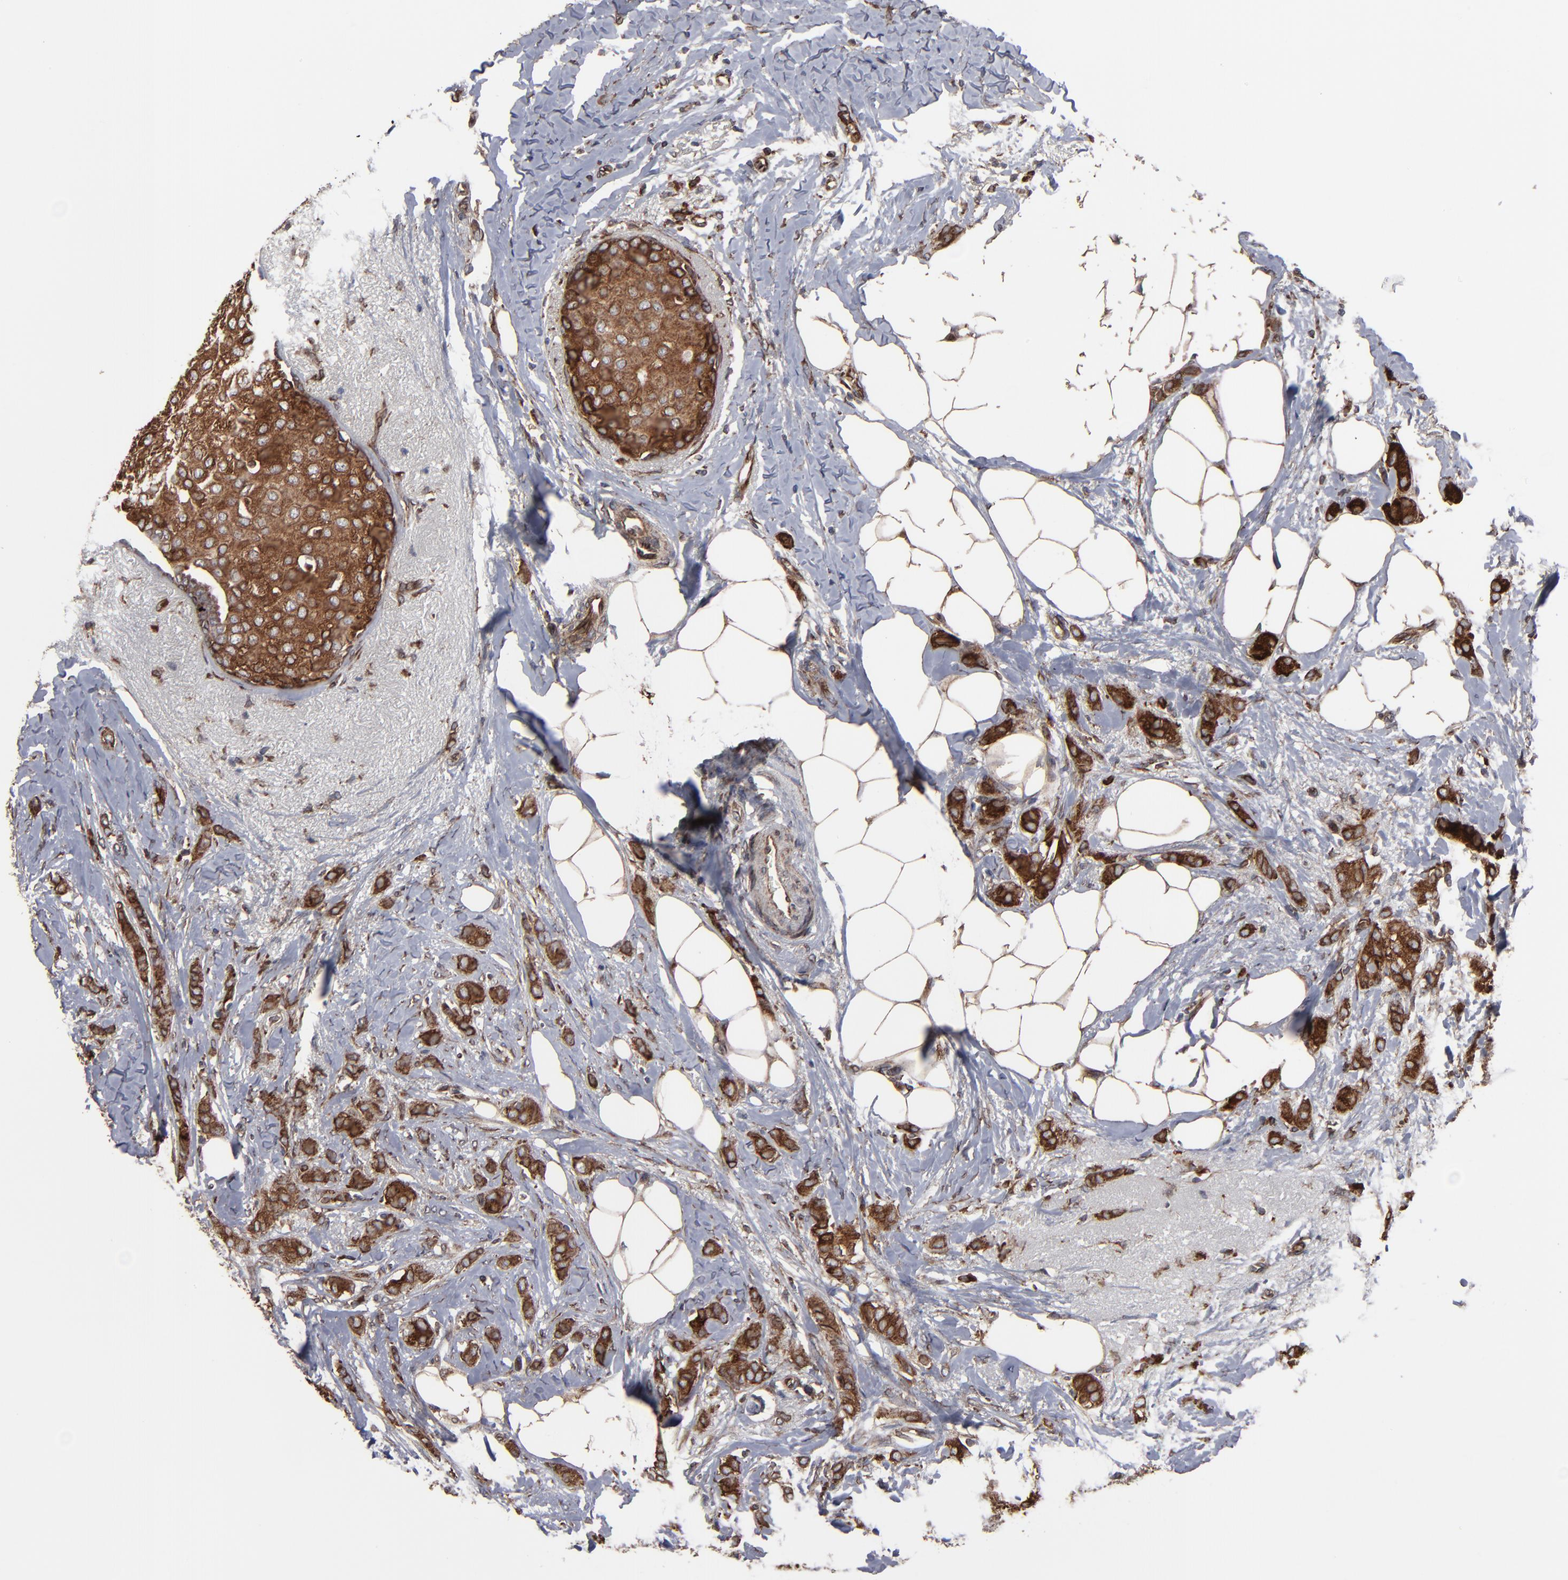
{"staining": {"intensity": "moderate", "quantity": ">75%", "location": "cytoplasmic/membranous"}, "tissue": "breast cancer", "cell_type": "Tumor cells", "image_type": "cancer", "snomed": [{"axis": "morphology", "description": "Lobular carcinoma"}, {"axis": "topography", "description": "Breast"}], "caption": "Protein expression analysis of human breast lobular carcinoma reveals moderate cytoplasmic/membranous expression in approximately >75% of tumor cells.", "gene": "CNIH1", "patient": {"sex": "female", "age": 55}}